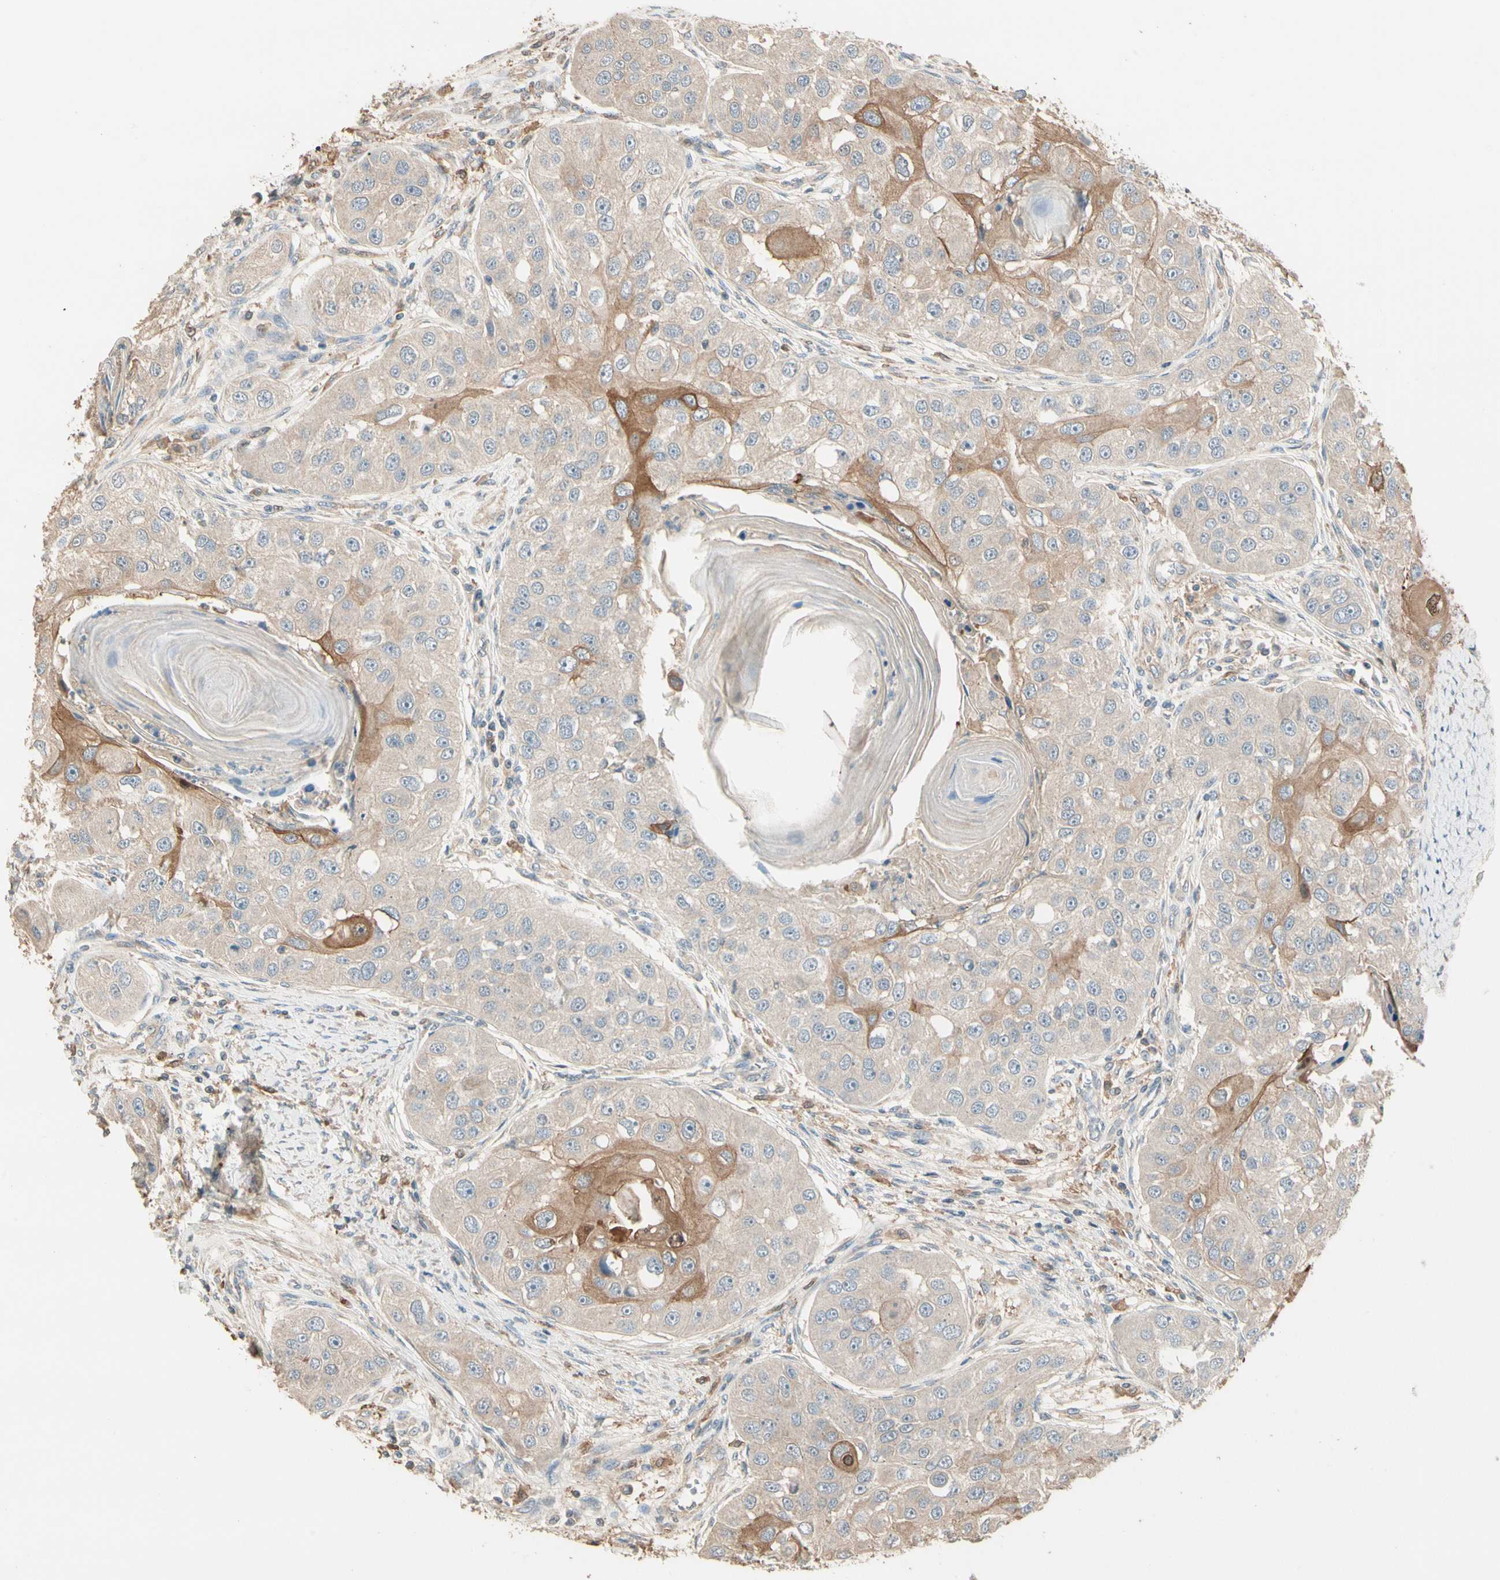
{"staining": {"intensity": "moderate", "quantity": "<25%", "location": "cytoplasmic/membranous"}, "tissue": "head and neck cancer", "cell_type": "Tumor cells", "image_type": "cancer", "snomed": [{"axis": "morphology", "description": "Normal tissue, NOS"}, {"axis": "morphology", "description": "Squamous cell carcinoma, NOS"}, {"axis": "topography", "description": "Skeletal muscle"}, {"axis": "topography", "description": "Head-Neck"}], "caption": "The photomicrograph demonstrates staining of head and neck squamous cell carcinoma, revealing moderate cytoplasmic/membranous protein expression (brown color) within tumor cells.", "gene": "CDH6", "patient": {"sex": "male", "age": 51}}